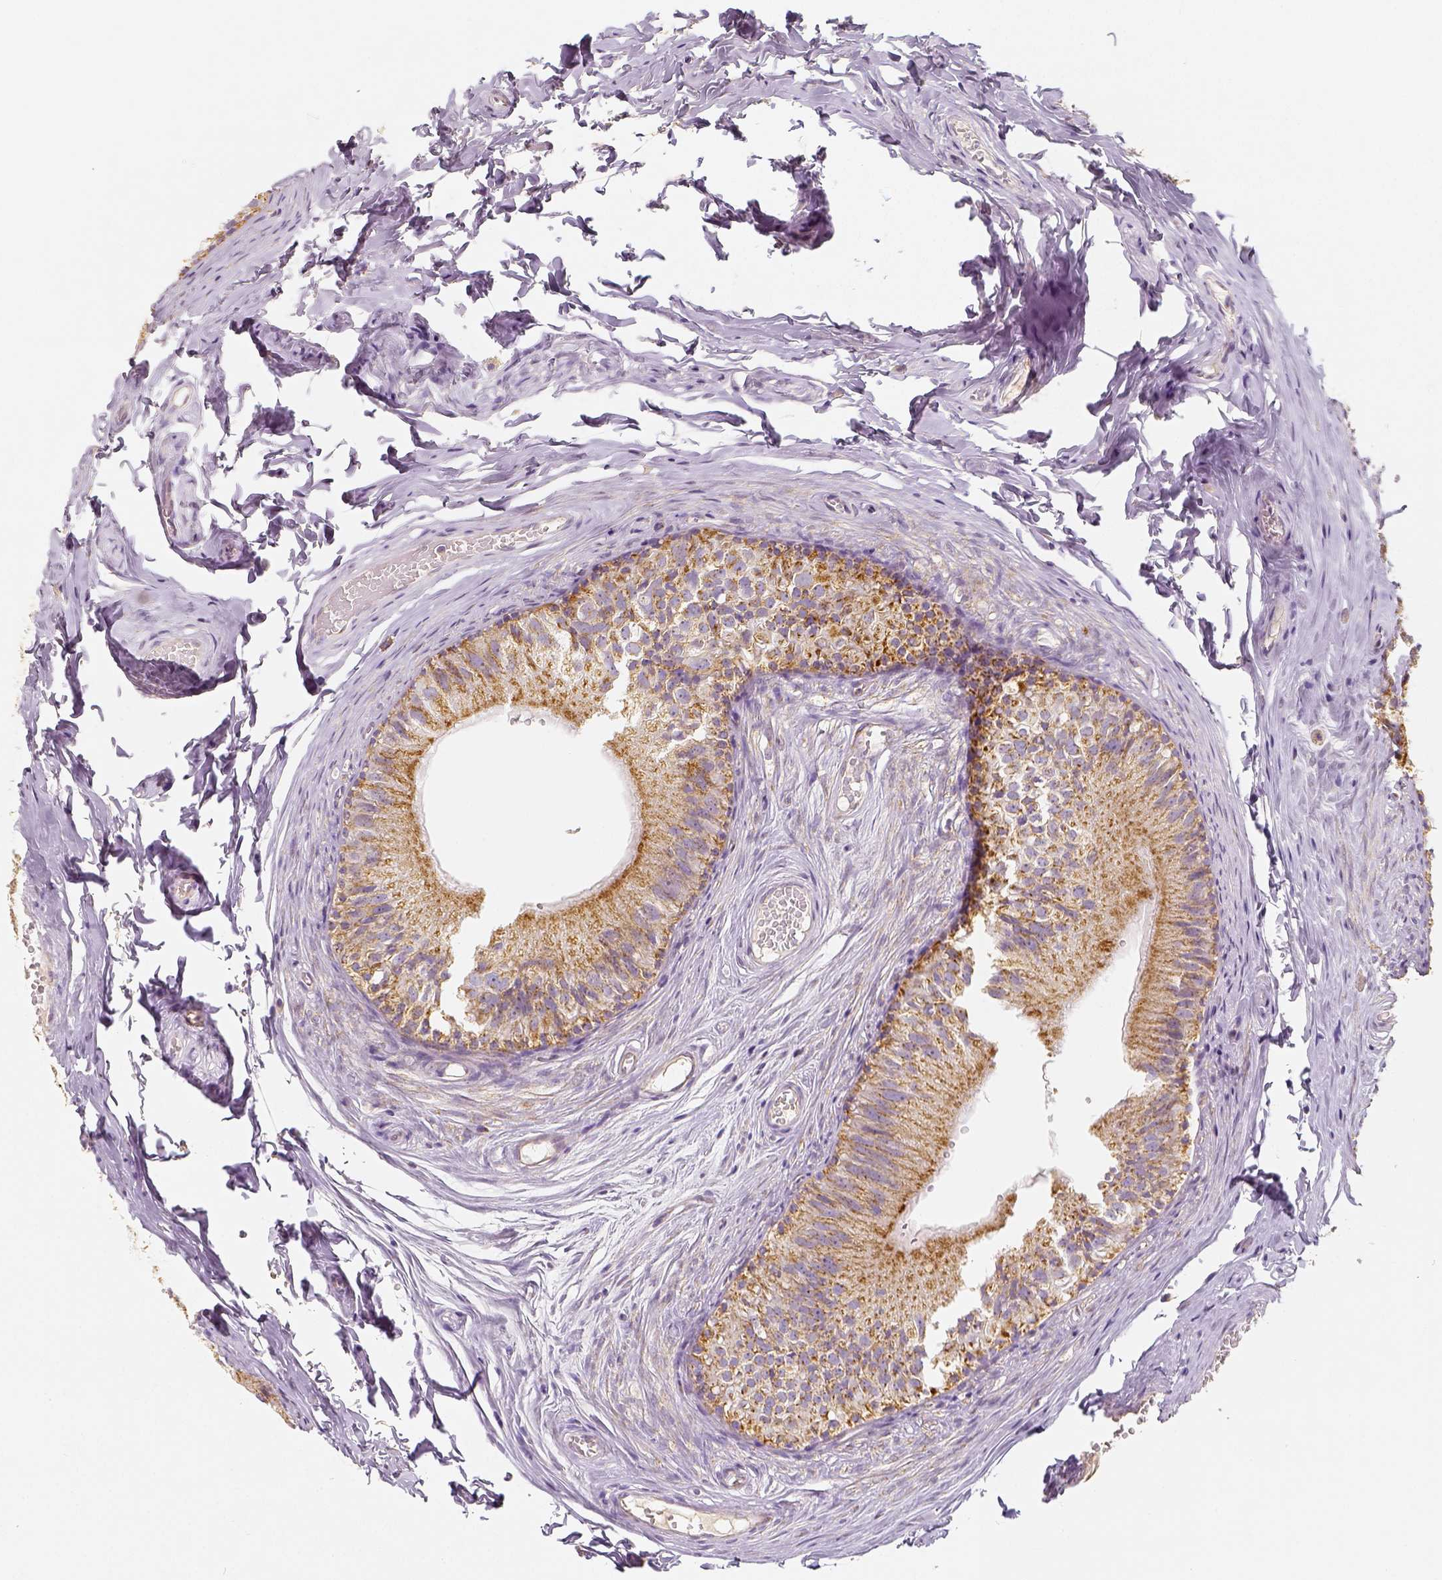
{"staining": {"intensity": "moderate", "quantity": ">75%", "location": "cytoplasmic/membranous"}, "tissue": "epididymis", "cell_type": "Glandular cells", "image_type": "normal", "snomed": [{"axis": "morphology", "description": "Normal tissue, NOS"}, {"axis": "topography", "description": "Epididymis"}], "caption": "Immunohistochemistry (IHC) photomicrograph of benign epididymis: epididymis stained using IHC shows medium levels of moderate protein expression localized specifically in the cytoplasmic/membranous of glandular cells, appearing as a cytoplasmic/membranous brown color.", "gene": "PGAM5", "patient": {"sex": "male", "age": 45}}